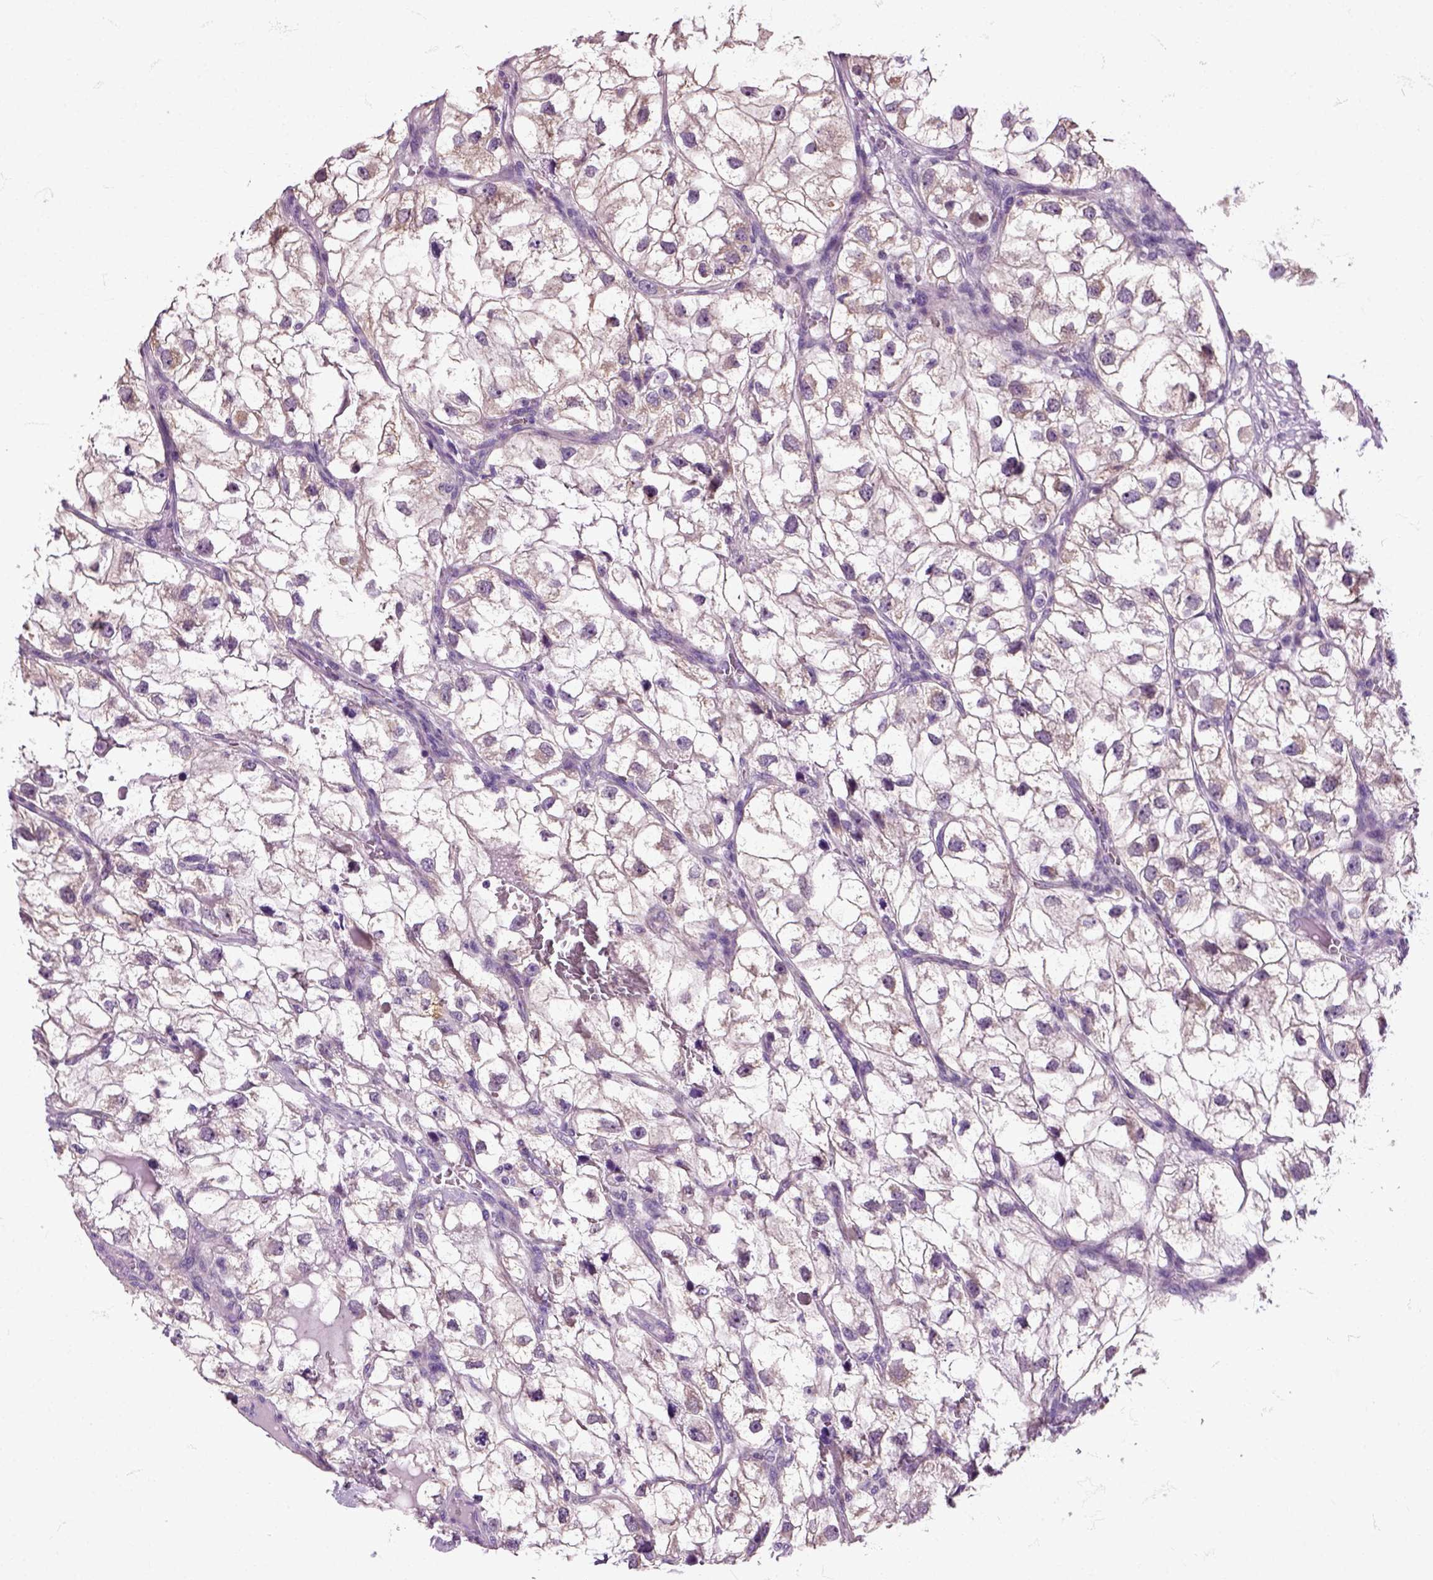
{"staining": {"intensity": "negative", "quantity": "none", "location": "none"}, "tissue": "renal cancer", "cell_type": "Tumor cells", "image_type": "cancer", "snomed": [{"axis": "morphology", "description": "Adenocarcinoma, NOS"}, {"axis": "topography", "description": "Kidney"}], "caption": "The image displays no staining of tumor cells in renal cancer (adenocarcinoma). Nuclei are stained in blue.", "gene": "HSPA2", "patient": {"sex": "male", "age": 59}}